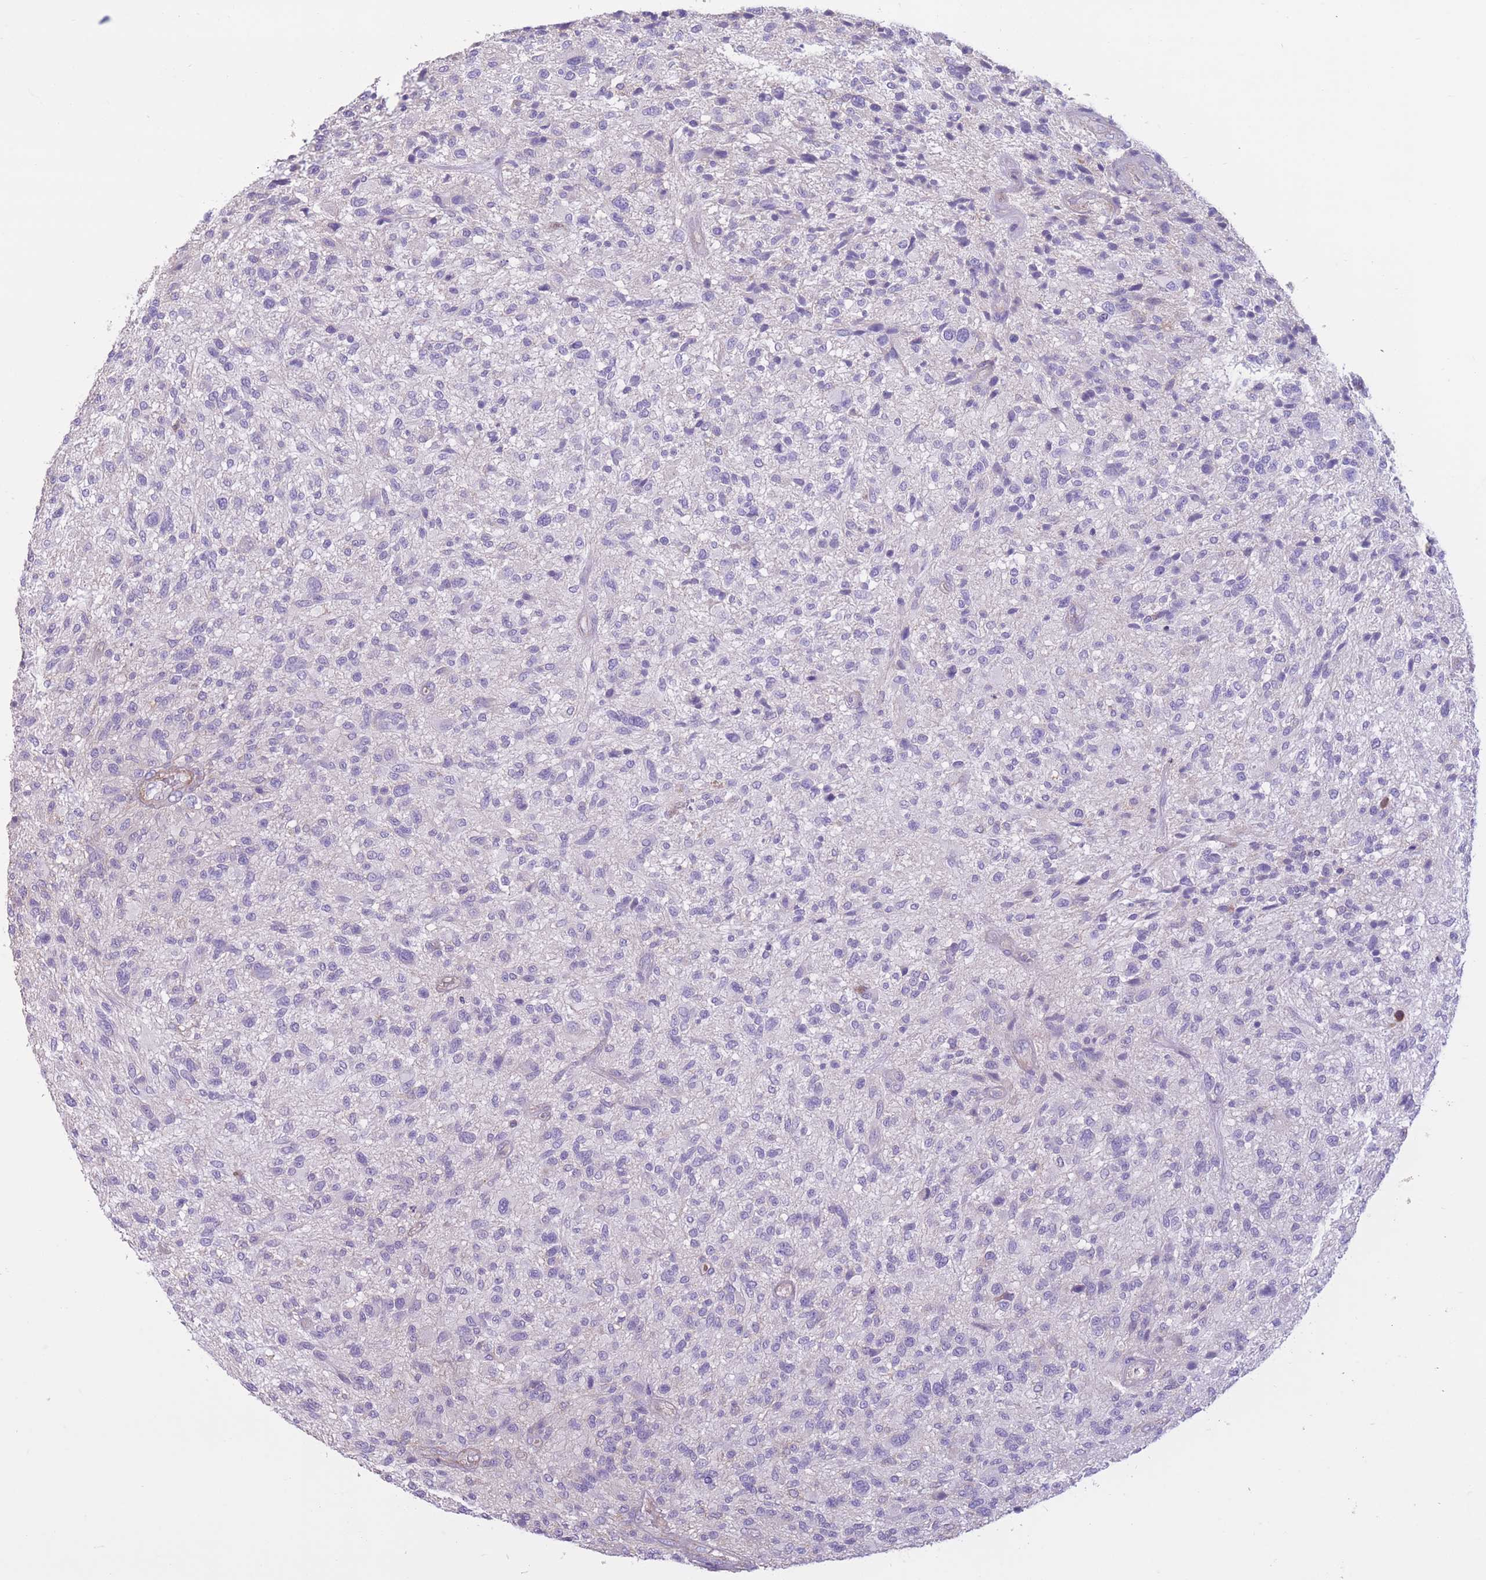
{"staining": {"intensity": "negative", "quantity": "none", "location": "none"}, "tissue": "glioma", "cell_type": "Tumor cells", "image_type": "cancer", "snomed": [{"axis": "morphology", "description": "Glioma, malignant, High grade"}, {"axis": "topography", "description": "Brain"}], "caption": "IHC of human glioma exhibits no expression in tumor cells.", "gene": "PDHA1", "patient": {"sex": "male", "age": 47}}